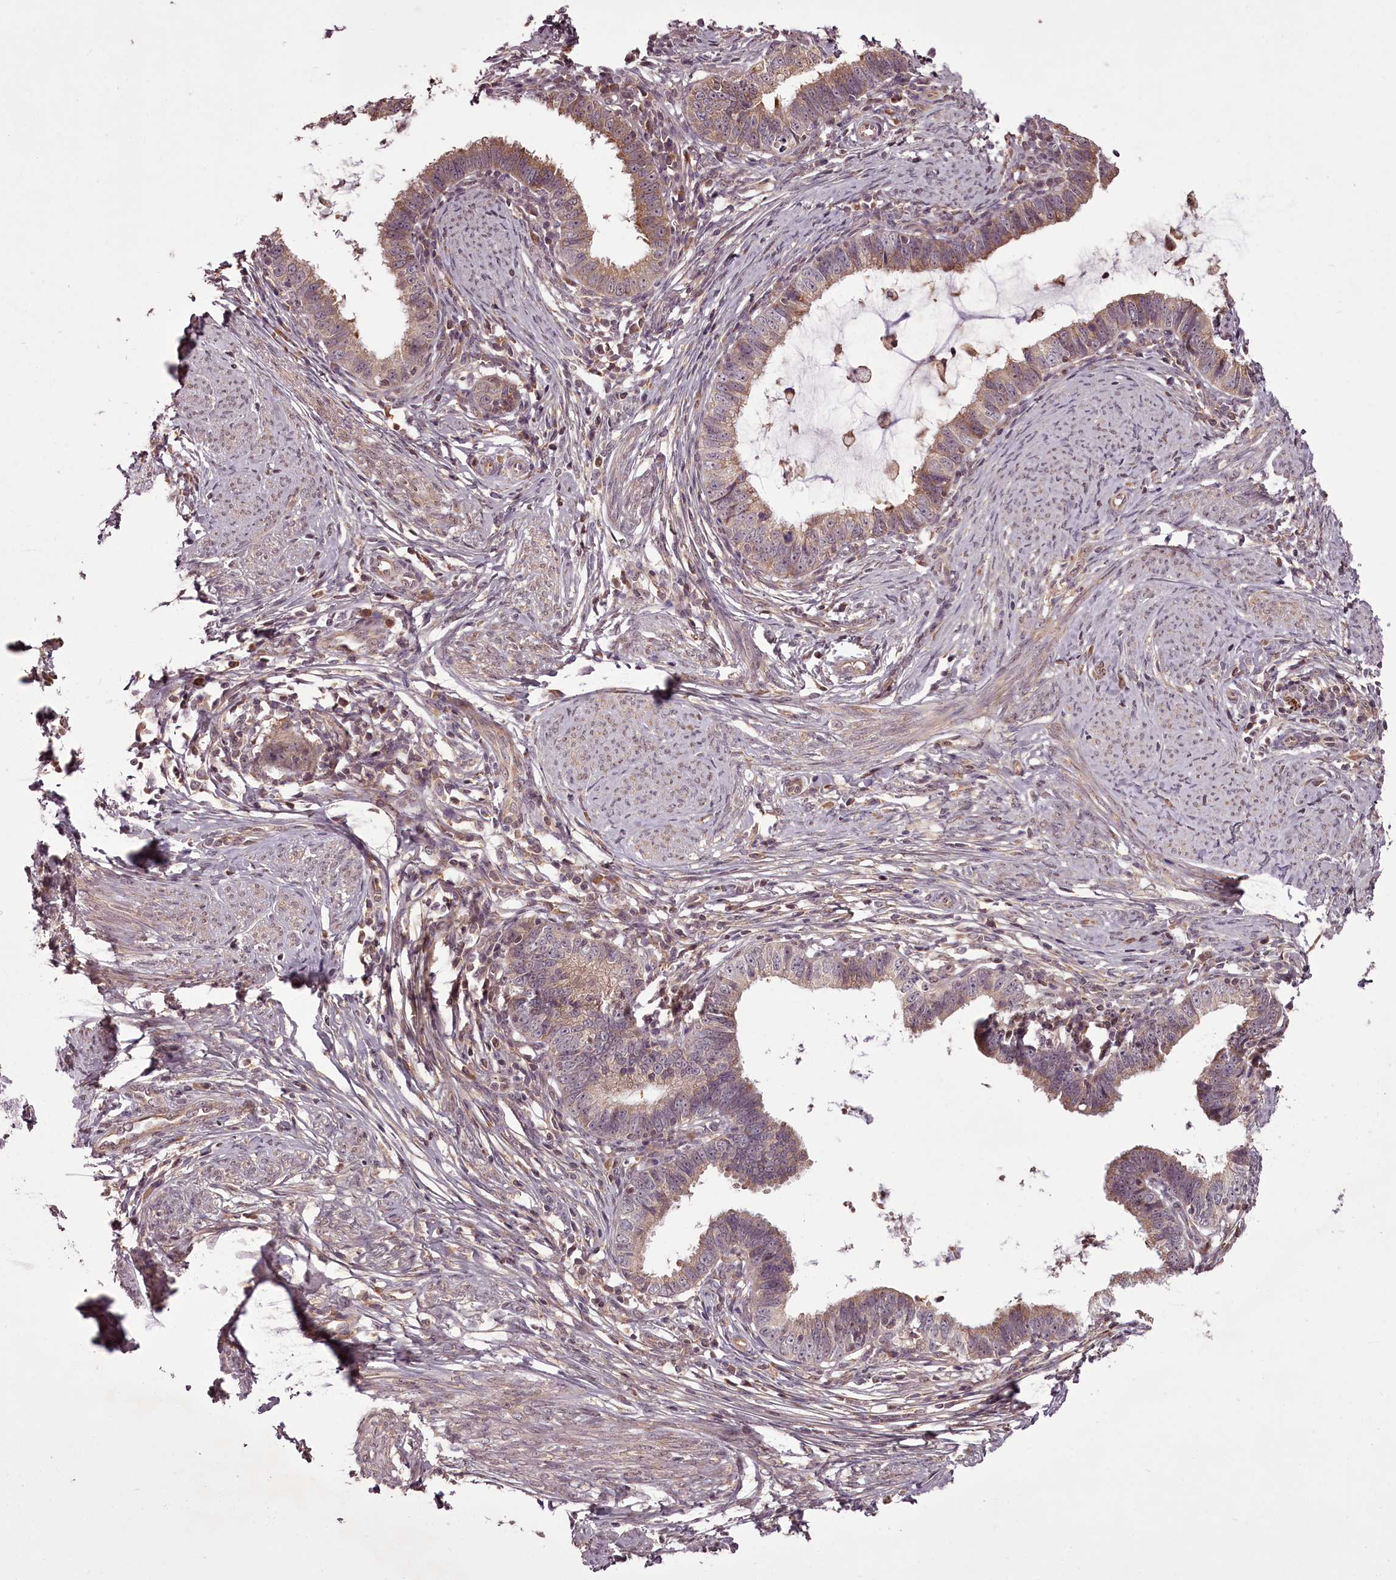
{"staining": {"intensity": "moderate", "quantity": "25%-75%", "location": "cytoplasmic/membranous"}, "tissue": "cervical cancer", "cell_type": "Tumor cells", "image_type": "cancer", "snomed": [{"axis": "morphology", "description": "Adenocarcinoma, NOS"}, {"axis": "topography", "description": "Cervix"}], "caption": "Immunohistochemical staining of human cervical adenocarcinoma shows medium levels of moderate cytoplasmic/membranous protein positivity in approximately 25%-75% of tumor cells.", "gene": "CCDC92", "patient": {"sex": "female", "age": 36}}